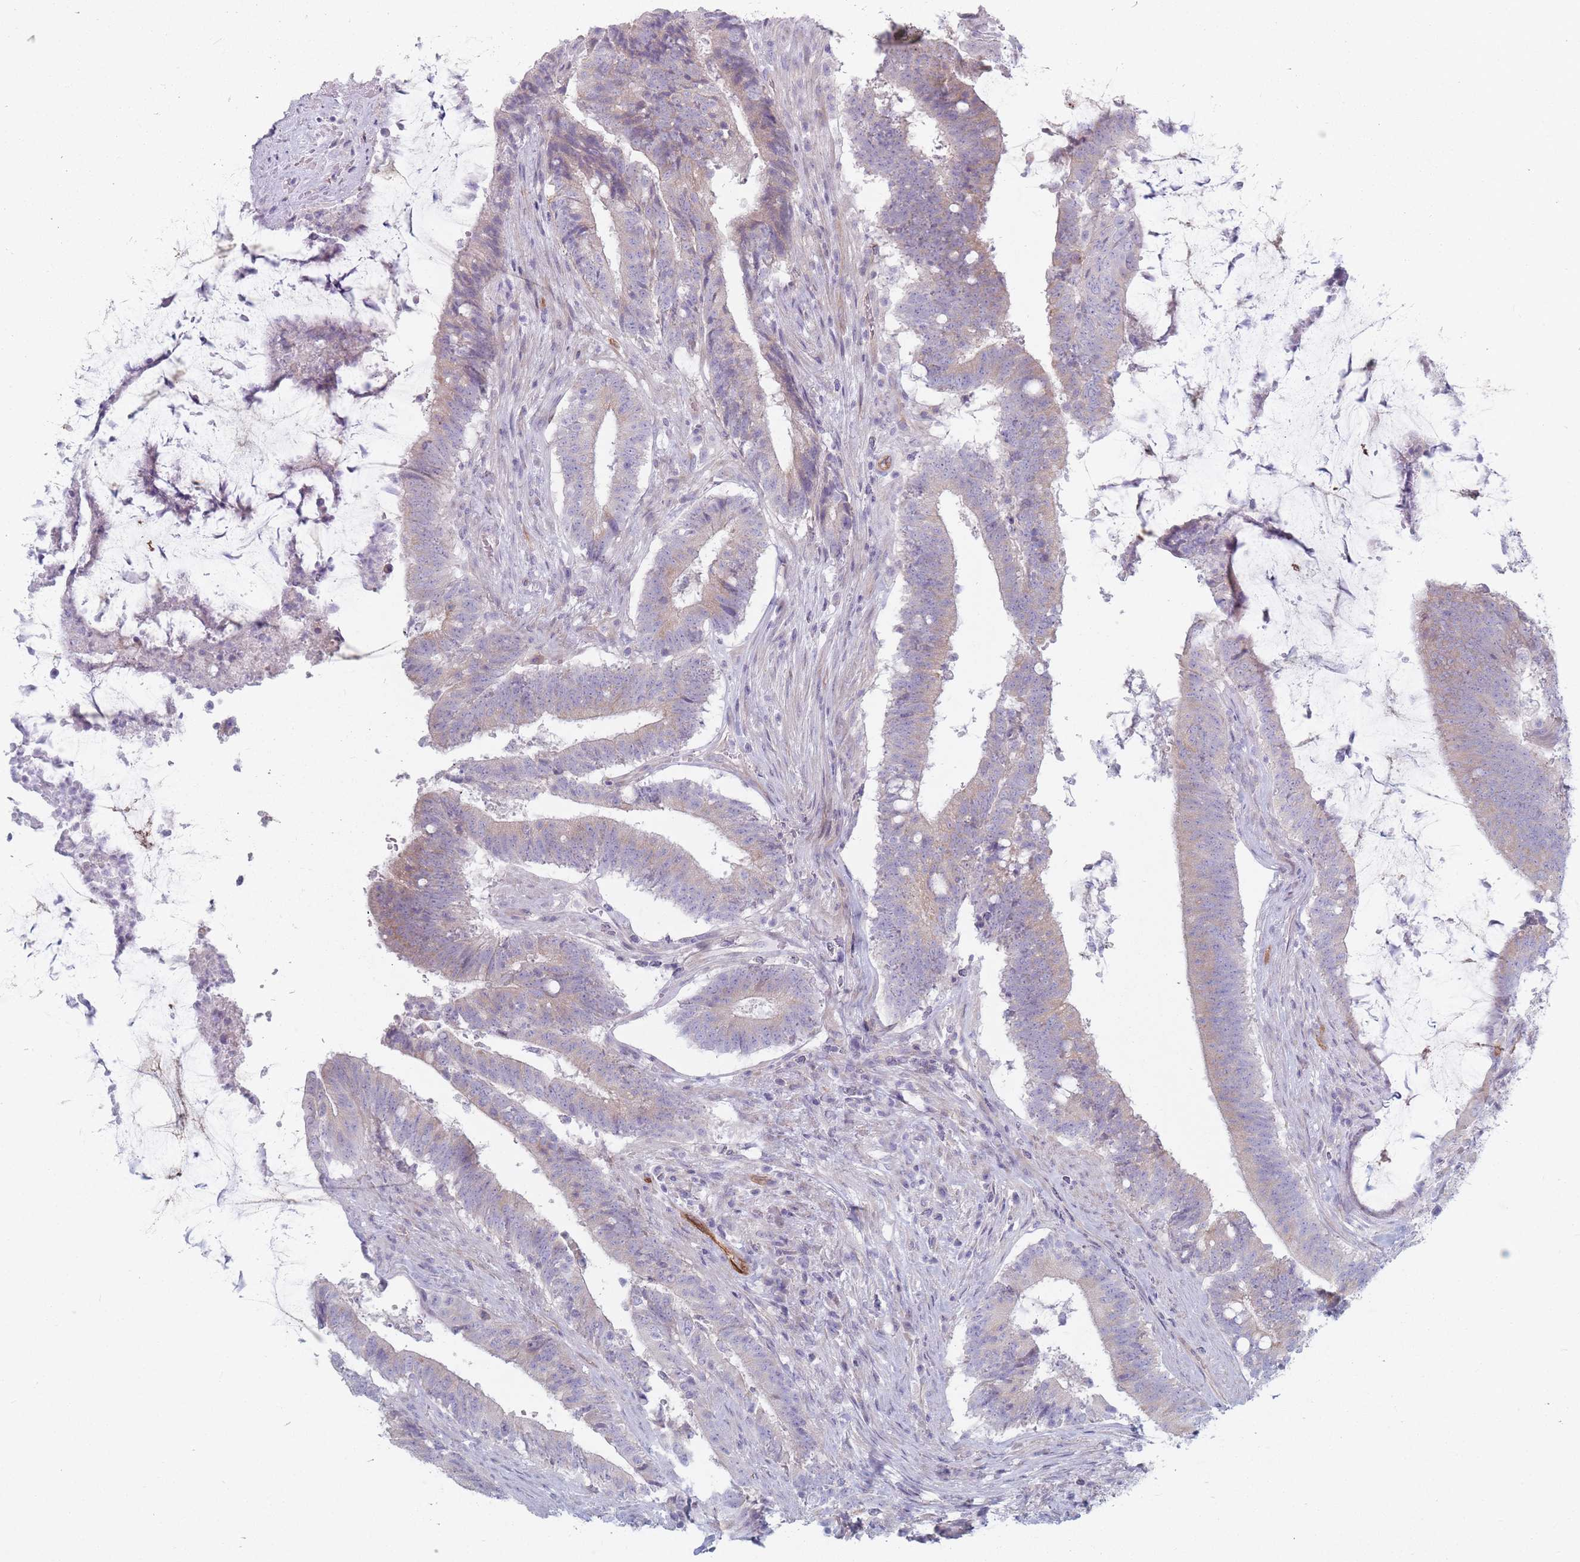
{"staining": {"intensity": "weak", "quantity": "25%-75%", "location": "cytoplasmic/membranous"}, "tissue": "colorectal cancer", "cell_type": "Tumor cells", "image_type": "cancer", "snomed": [{"axis": "morphology", "description": "Adenocarcinoma, NOS"}, {"axis": "topography", "description": "Colon"}], "caption": "This photomicrograph displays immunohistochemistry (IHC) staining of human colorectal cancer (adenocarcinoma), with low weak cytoplasmic/membranous expression in approximately 25%-75% of tumor cells.", "gene": "PLPP1", "patient": {"sex": "female", "age": 43}}